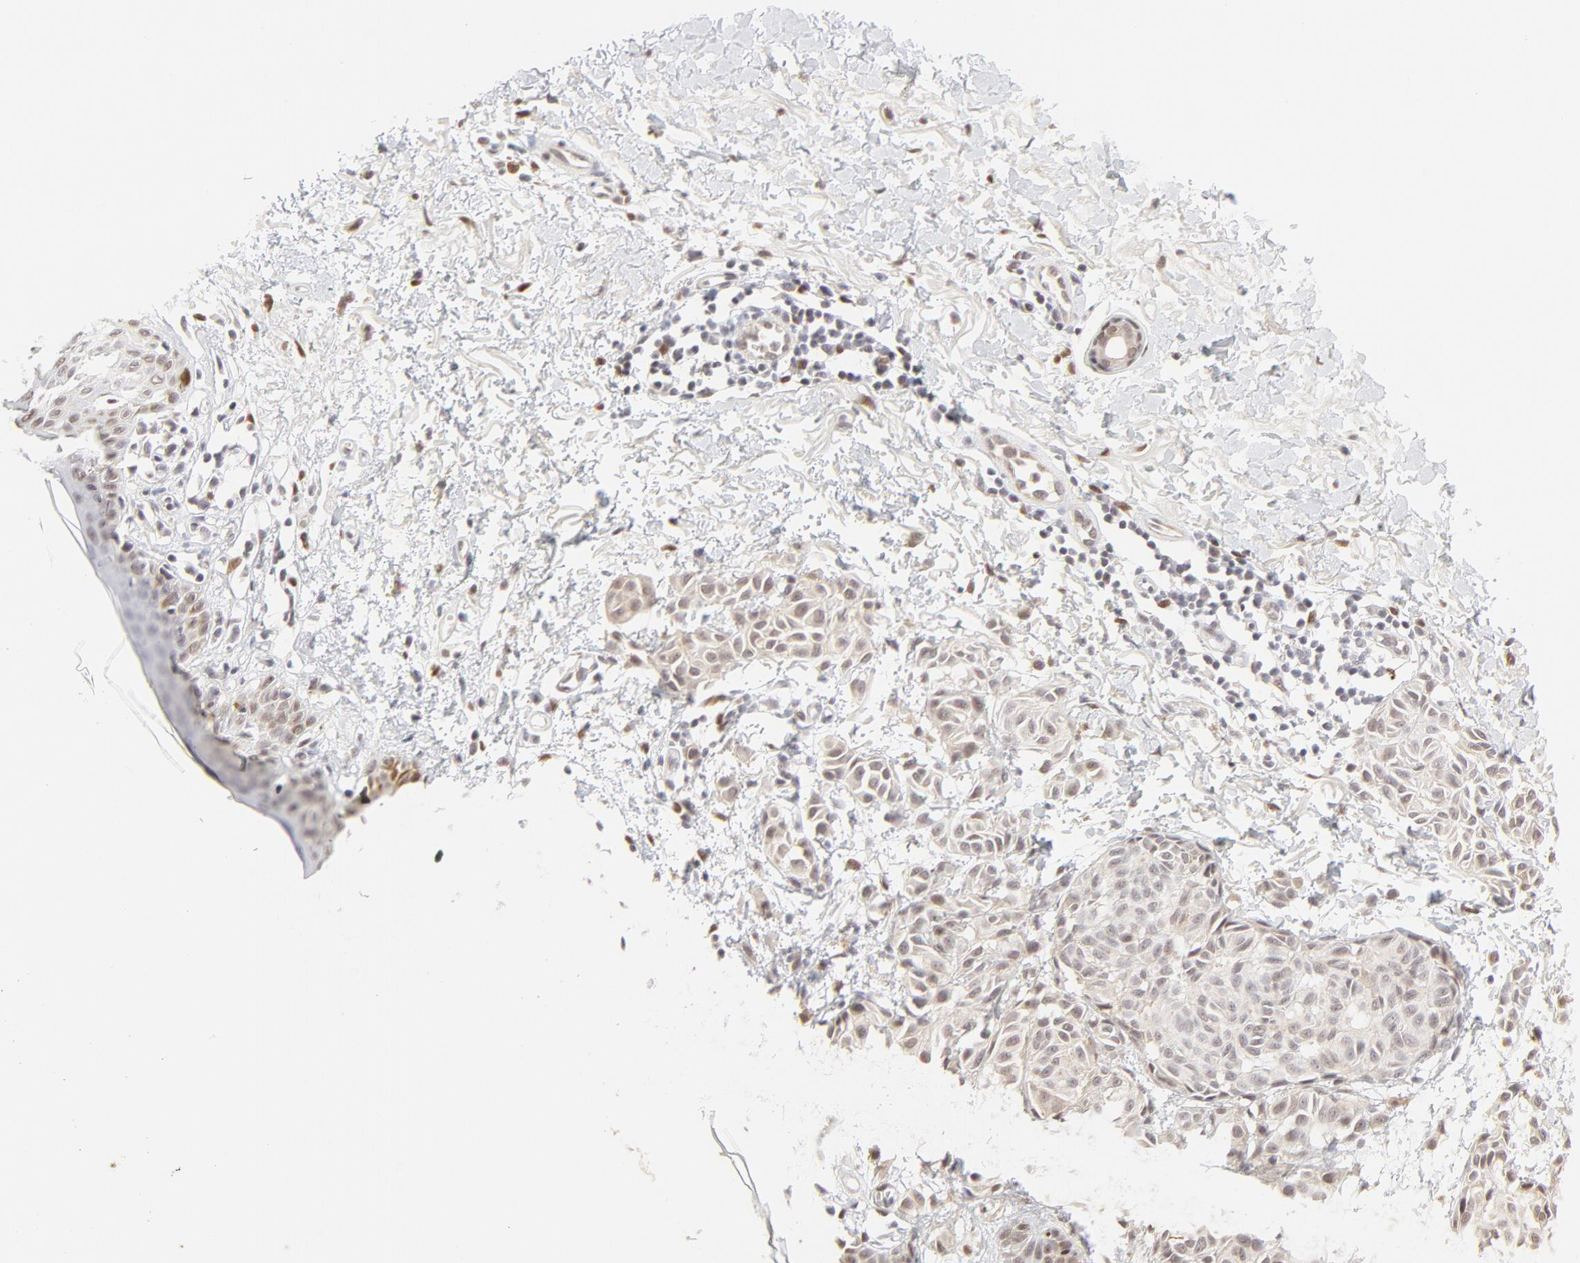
{"staining": {"intensity": "weak", "quantity": "<25%", "location": "nuclear"}, "tissue": "melanoma", "cell_type": "Tumor cells", "image_type": "cancer", "snomed": [{"axis": "morphology", "description": "Malignant melanoma, NOS"}, {"axis": "topography", "description": "Skin"}], "caption": "Immunohistochemistry histopathology image of malignant melanoma stained for a protein (brown), which displays no positivity in tumor cells.", "gene": "PBX3", "patient": {"sex": "male", "age": 76}}